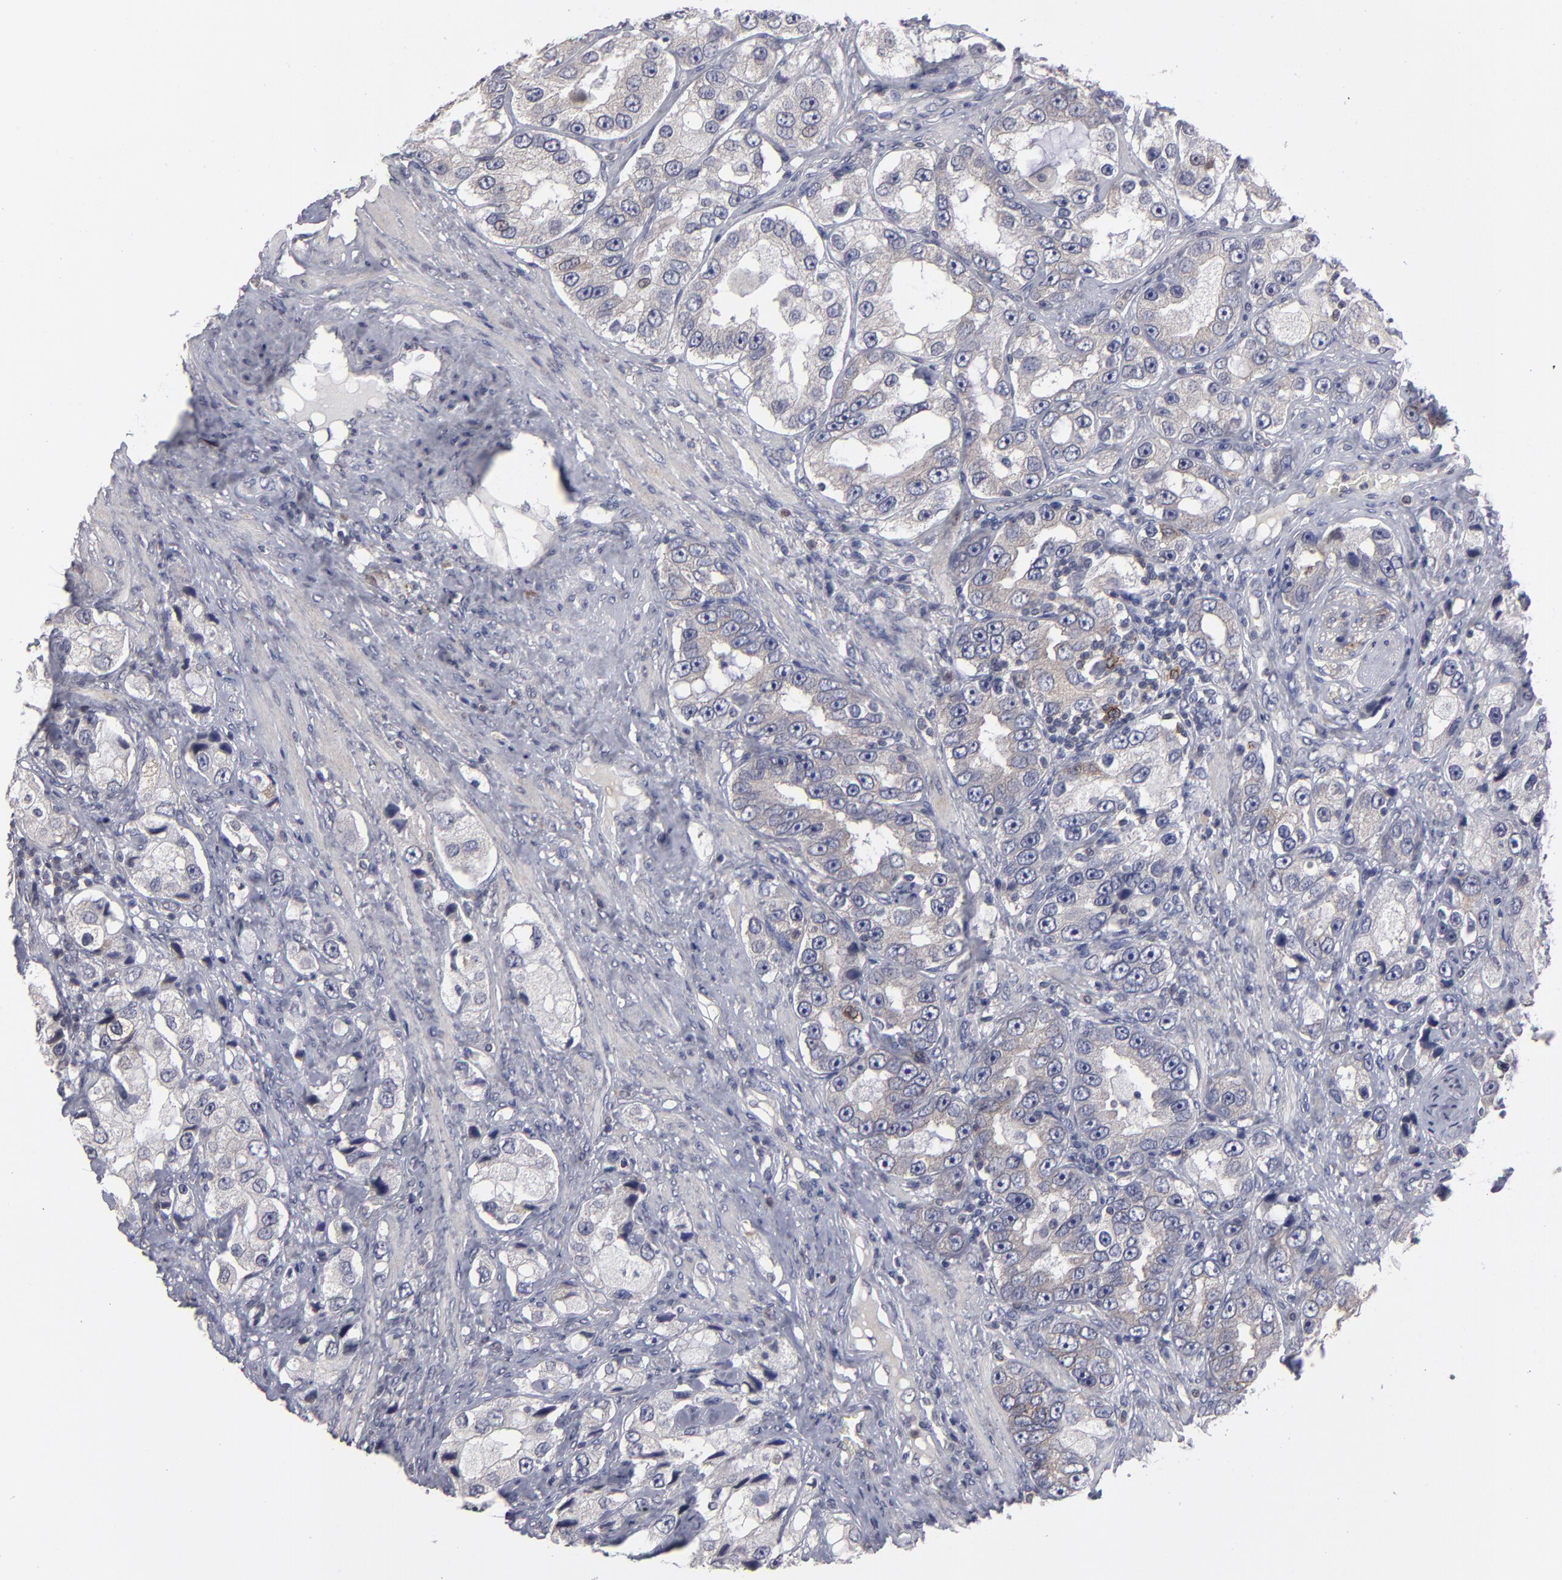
{"staining": {"intensity": "weak", "quantity": "<25%", "location": "cytoplasmic/membranous"}, "tissue": "prostate cancer", "cell_type": "Tumor cells", "image_type": "cancer", "snomed": [{"axis": "morphology", "description": "Adenocarcinoma, High grade"}, {"axis": "topography", "description": "Prostate"}], "caption": "Human prostate cancer stained for a protein using immunohistochemistry exhibits no positivity in tumor cells.", "gene": "CEP97", "patient": {"sex": "male", "age": 63}}